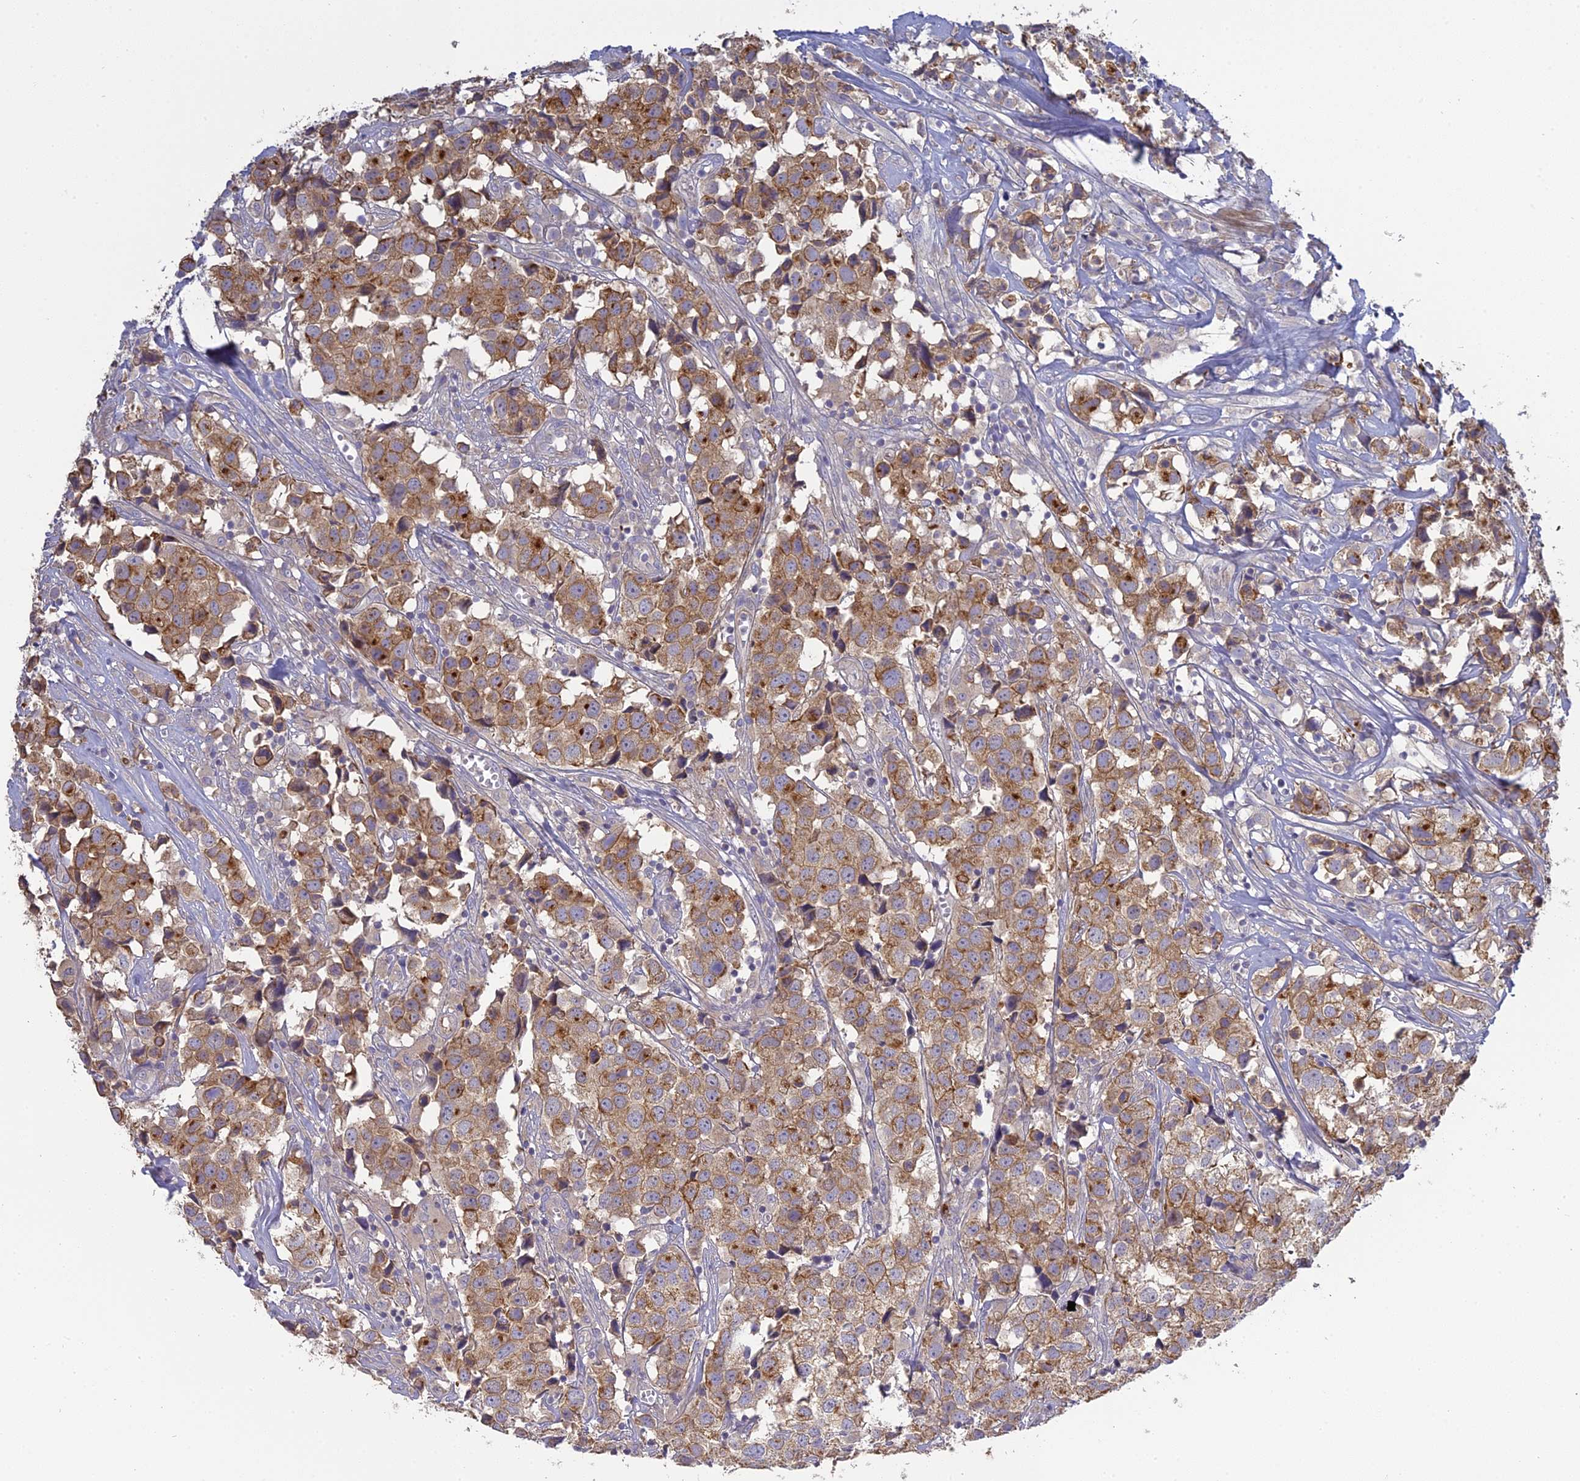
{"staining": {"intensity": "moderate", "quantity": "25%-75%", "location": "cytoplasmic/membranous"}, "tissue": "urothelial cancer", "cell_type": "Tumor cells", "image_type": "cancer", "snomed": [{"axis": "morphology", "description": "Urothelial carcinoma, High grade"}, {"axis": "topography", "description": "Urinary bladder"}], "caption": "Immunohistochemistry (IHC) micrograph of neoplastic tissue: high-grade urothelial carcinoma stained using immunohistochemistry (IHC) exhibits medium levels of moderate protein expression localized specifically in the cytoplasmic/membranous of tumor cells, appearing as a cytoplasmic/membranous brown color.", "gene": "SFT2D2", "patient": {"sex": "female", "age": 75}}